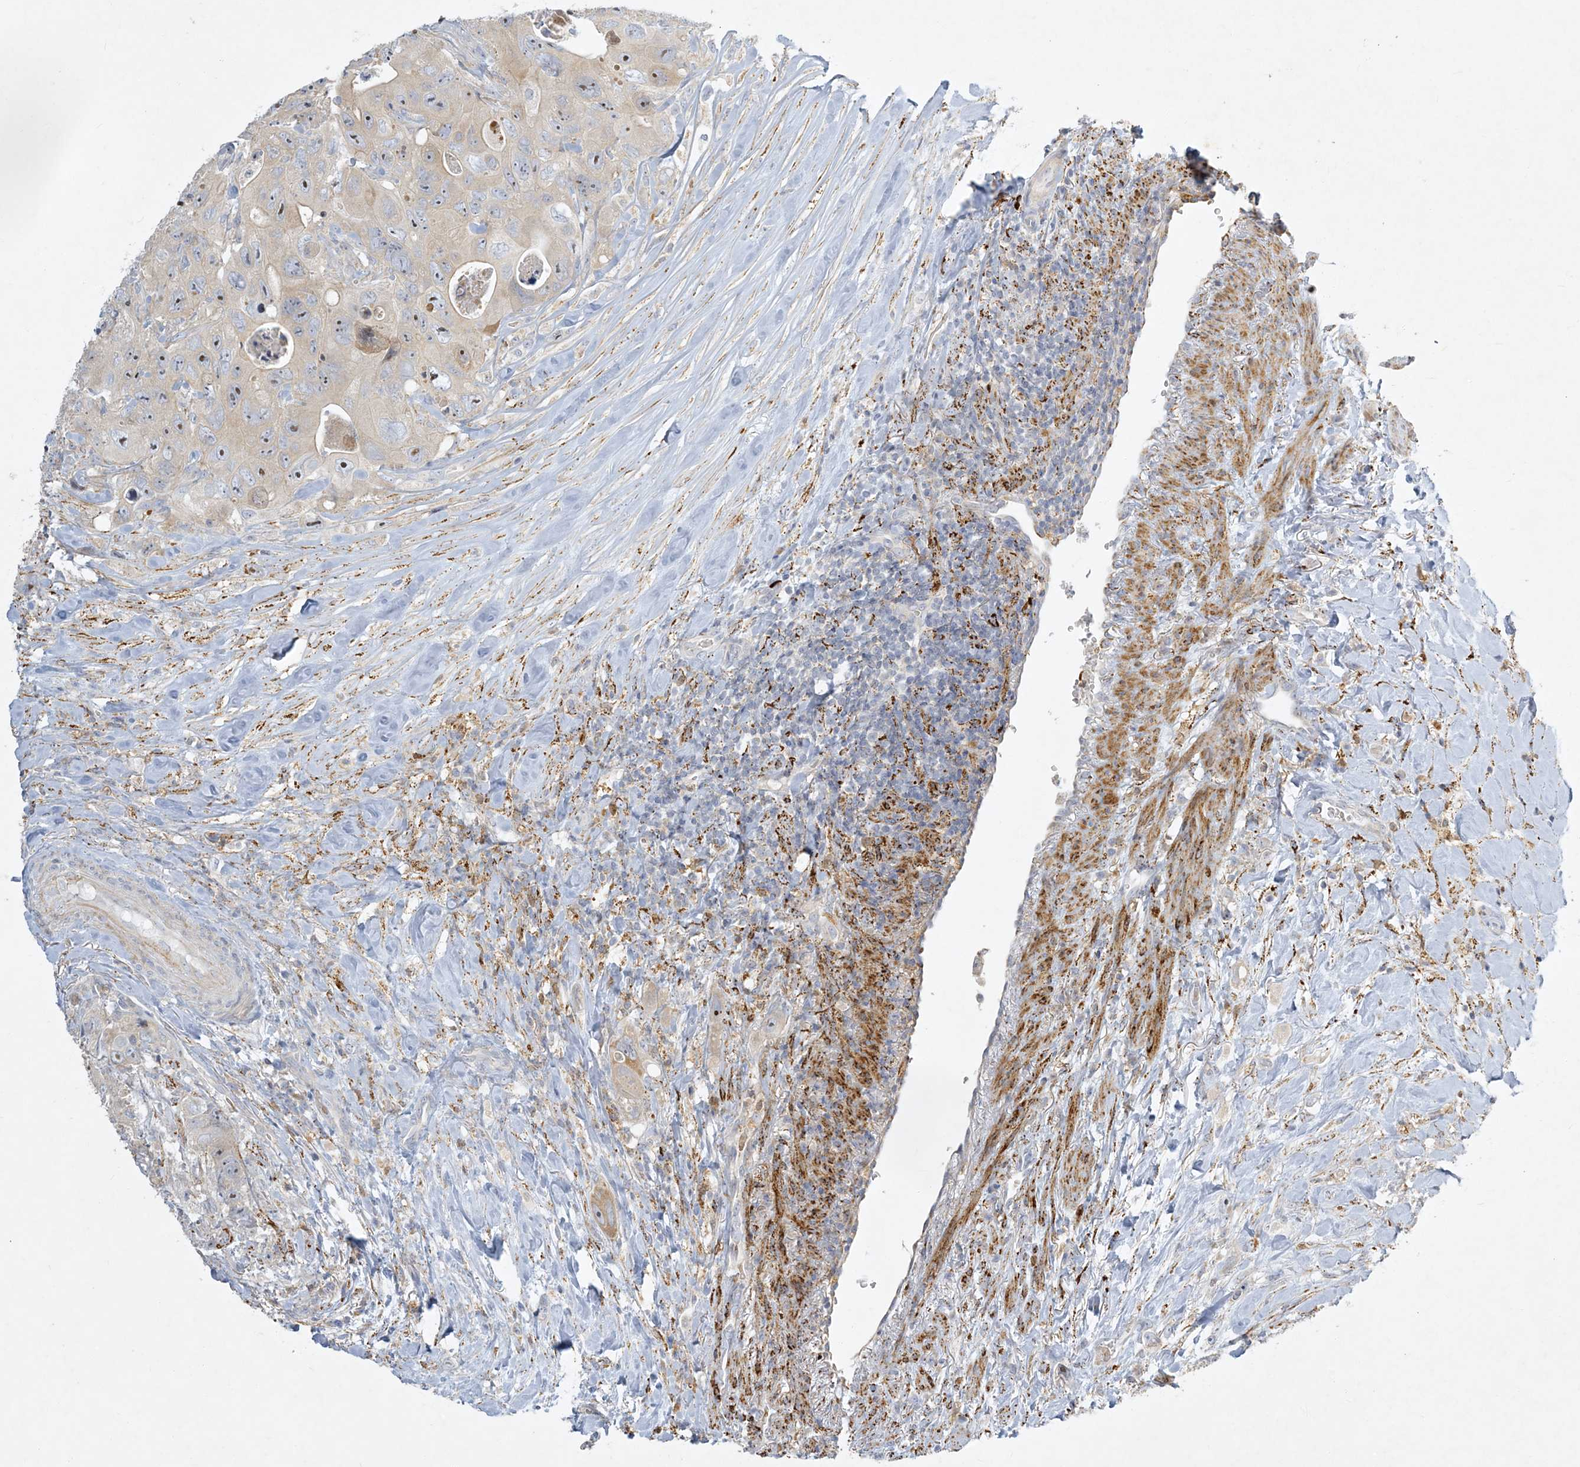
{"staining": {"intensity": "weak", "quantity": "25%-75%", "location": "cytoplasmic/membranous,nuclear"}, "tissue": "colorectal cancer", "cell_type": "Tumor cells", "image_type": "cancer", "snomed": [{"axis": "morphology", "description": "Adenocarcinoma, NOS"}, {"axis": "topography", "description": "Colon"}], "caption": "This is an image of immunohistochemistry (IHC) staining of adenocarcinoma (colorectal), which shows weak staining in the cytoplasmic/membranous and nuclear of tumor cells.", "gene": "LTN1", "patient": {"sex": "female", "age": 46}}